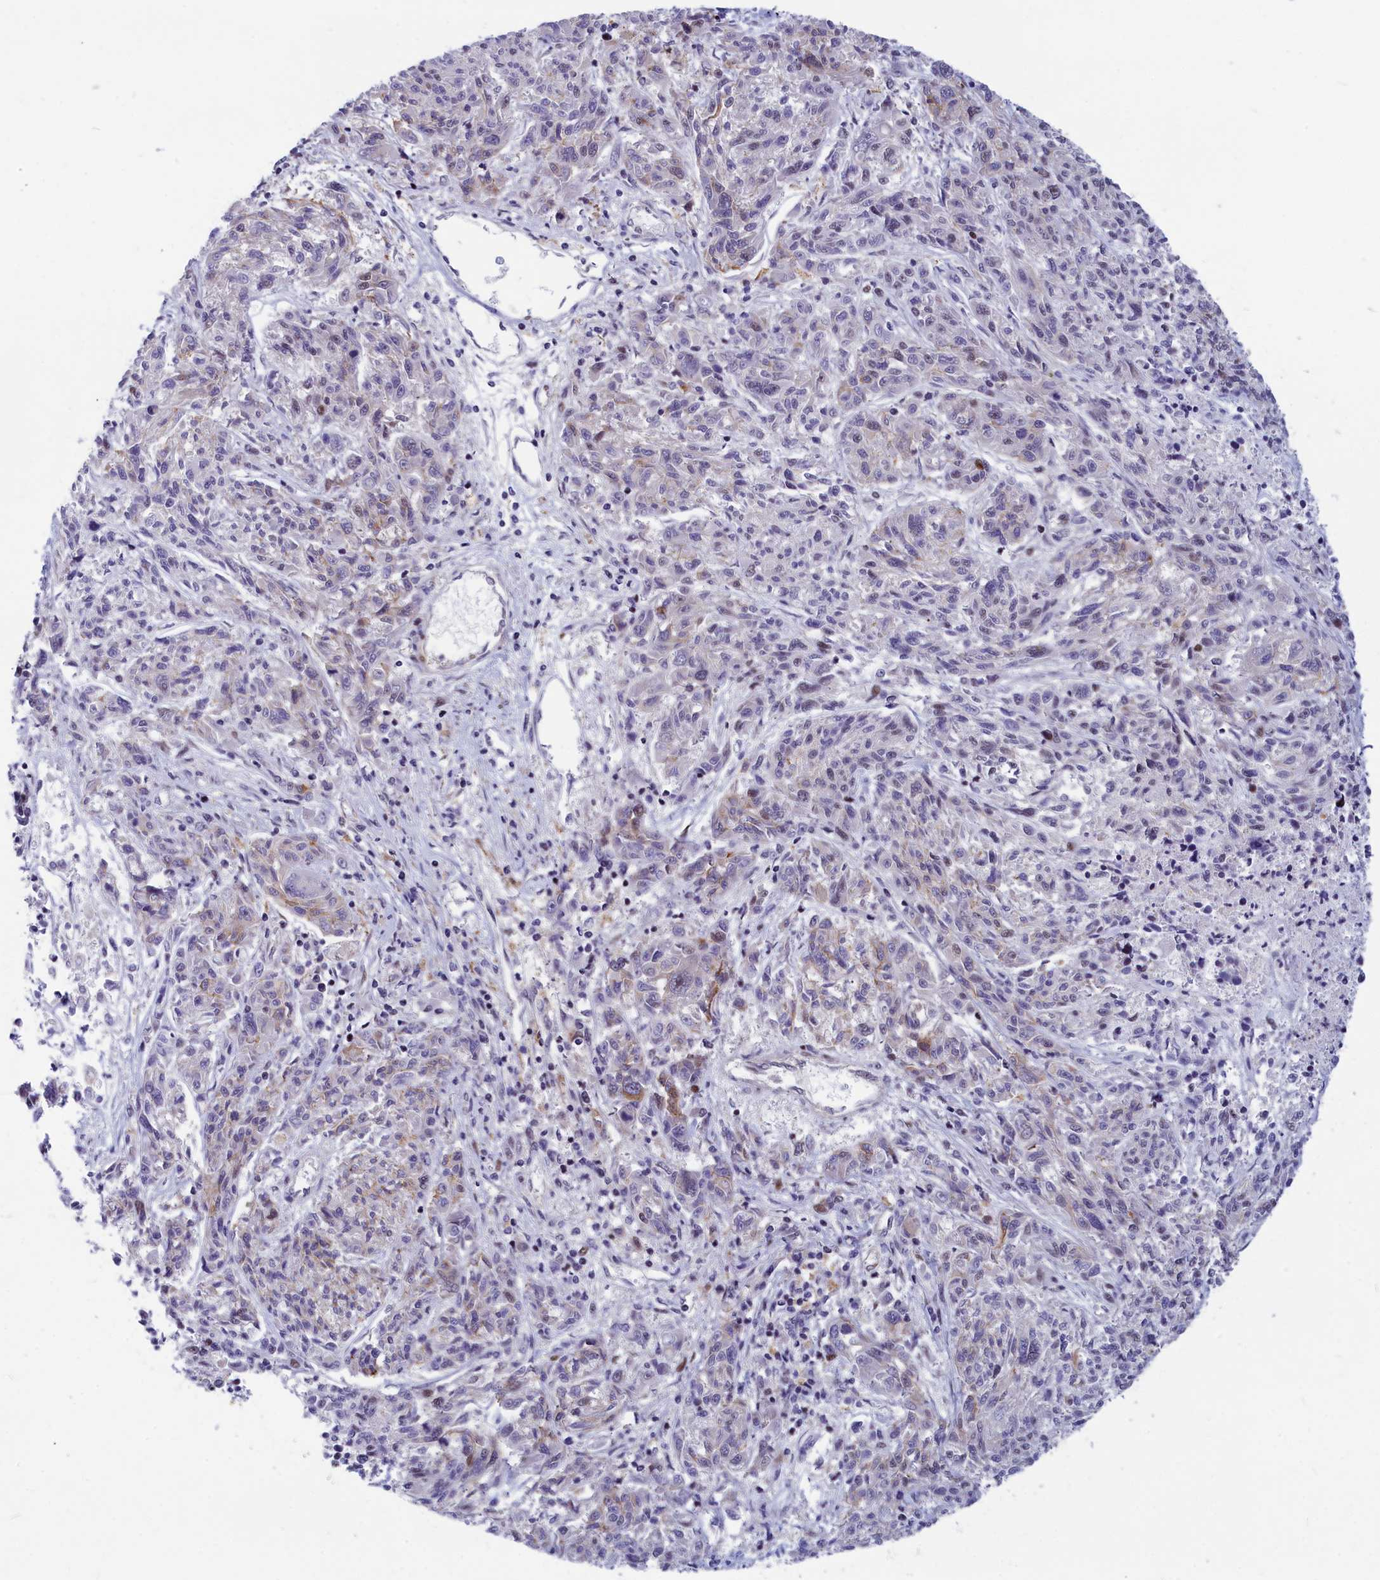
{"staining": {"intensity": "weak", "quantity": "<25%", "location": "cytoplasmic/membranous"}, "tissue": "melanoma", "cell_type": "Tumor cells", "image_type": "cancer", "snomed": [{"axis": "morphology", "description": "Malignant melanoma, NOS"}, {"axis": "topography", "description": "Skin"}], "caption": "High power microscopy histopathology image of an immunohistochemistry (IHC) histopathology image of melanoma, revealing no significant positivity in tumor cells.", "gene": "ANKRD34B", "patient": {"sex": "male", "age": 53}}